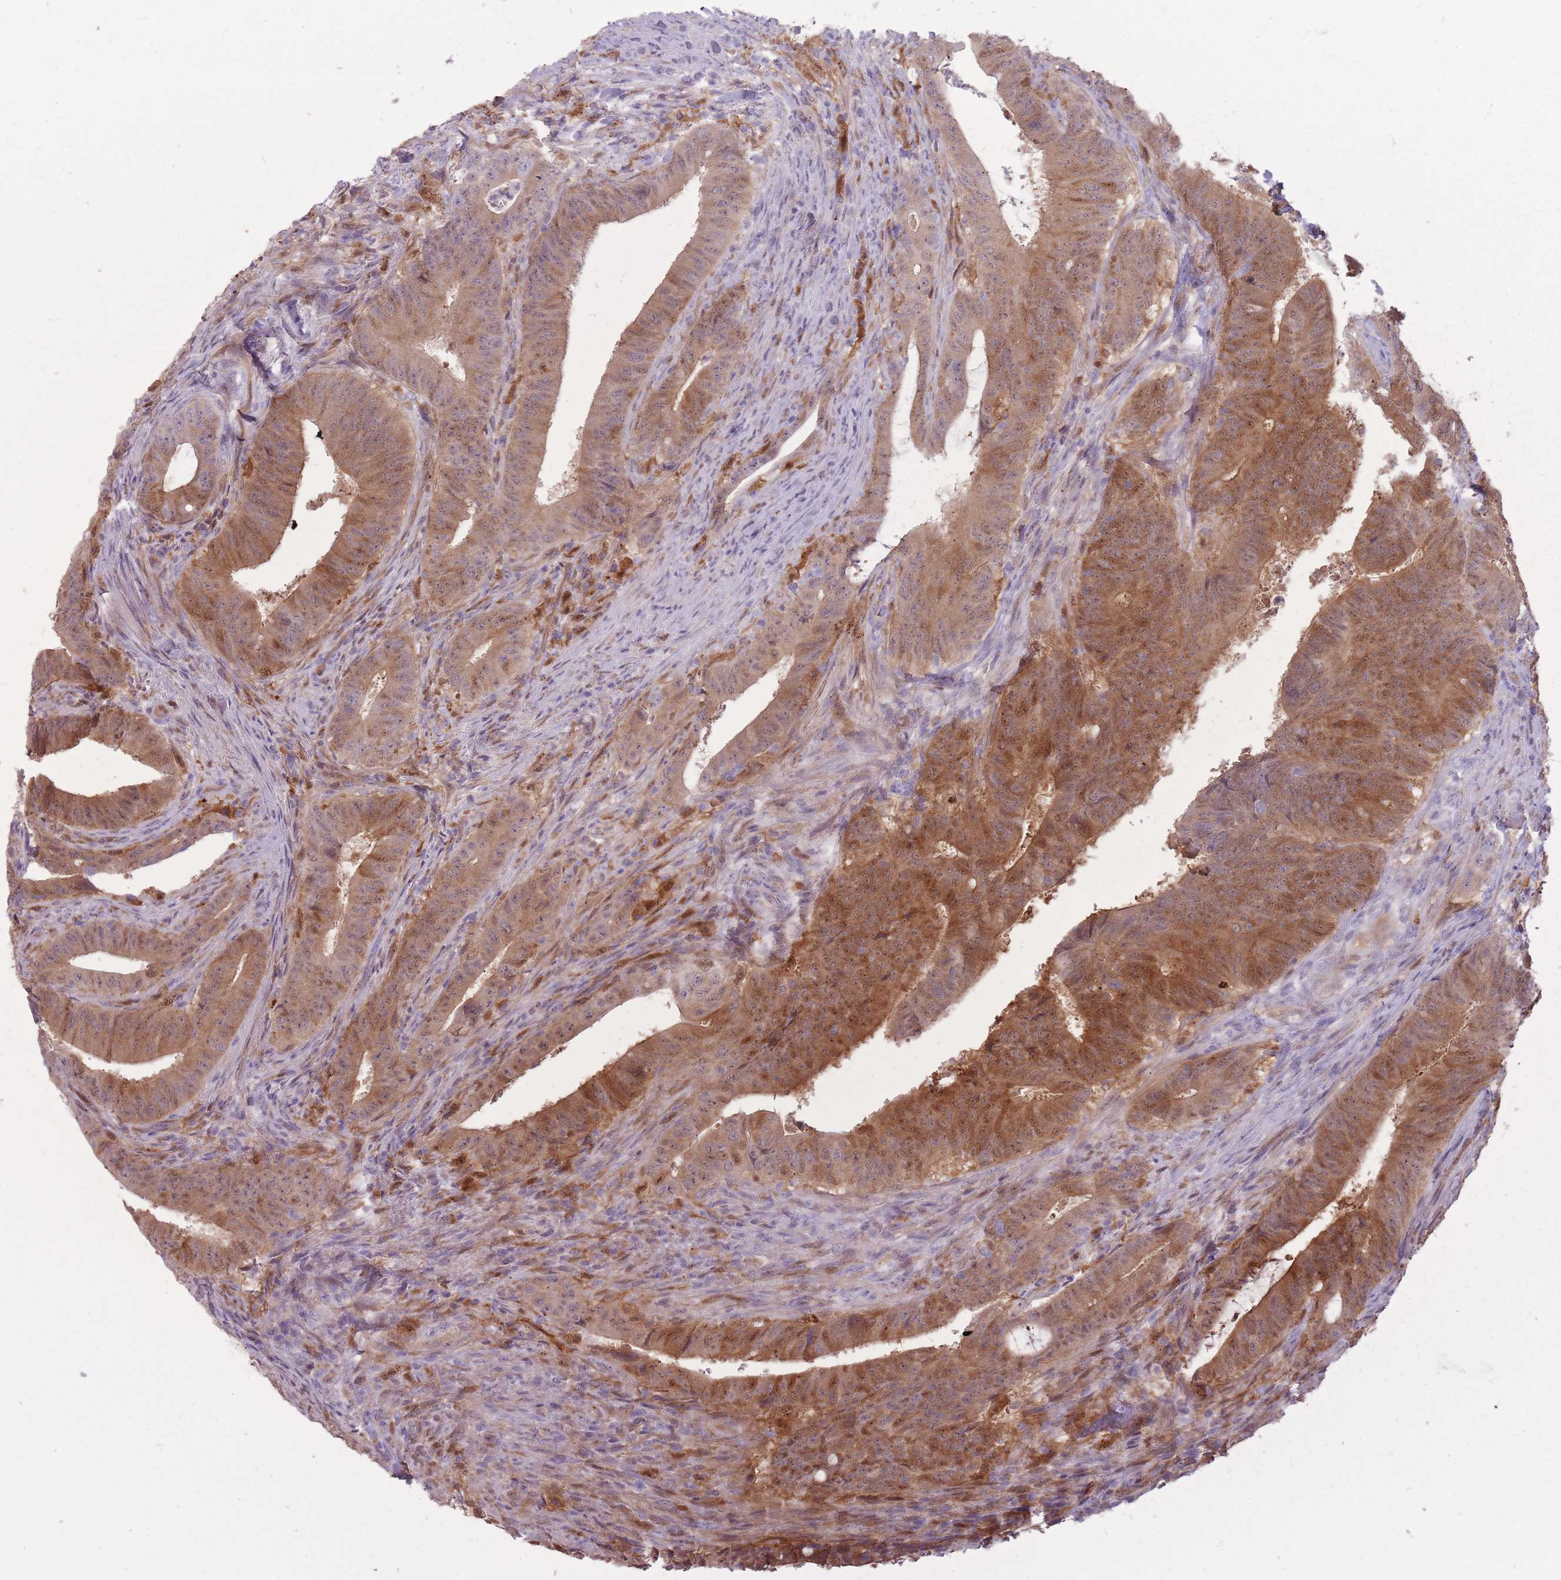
{"staining": {"intensity": "moderate", "quantity": ">75%", "location": "cytoplasmic/membranous,nuclear"}, "tissue": "colorectal cancer", "cell_type": "Tumor cells", "image_type": "cancer", "snomed": [{"axis": "morphology", "description": "Adenocarcinoma, NOS"}, {"axis": "topography", "description": "Colon"}], "caption": "Protein staining of adenocarcinoma (colorectal) tissue displays moderate cytoplasmic/membranous and nuclear staining in about >75% of tumor cells.", "gene": "LGALS9", "patient": {"sex": "female", "age": 43}}